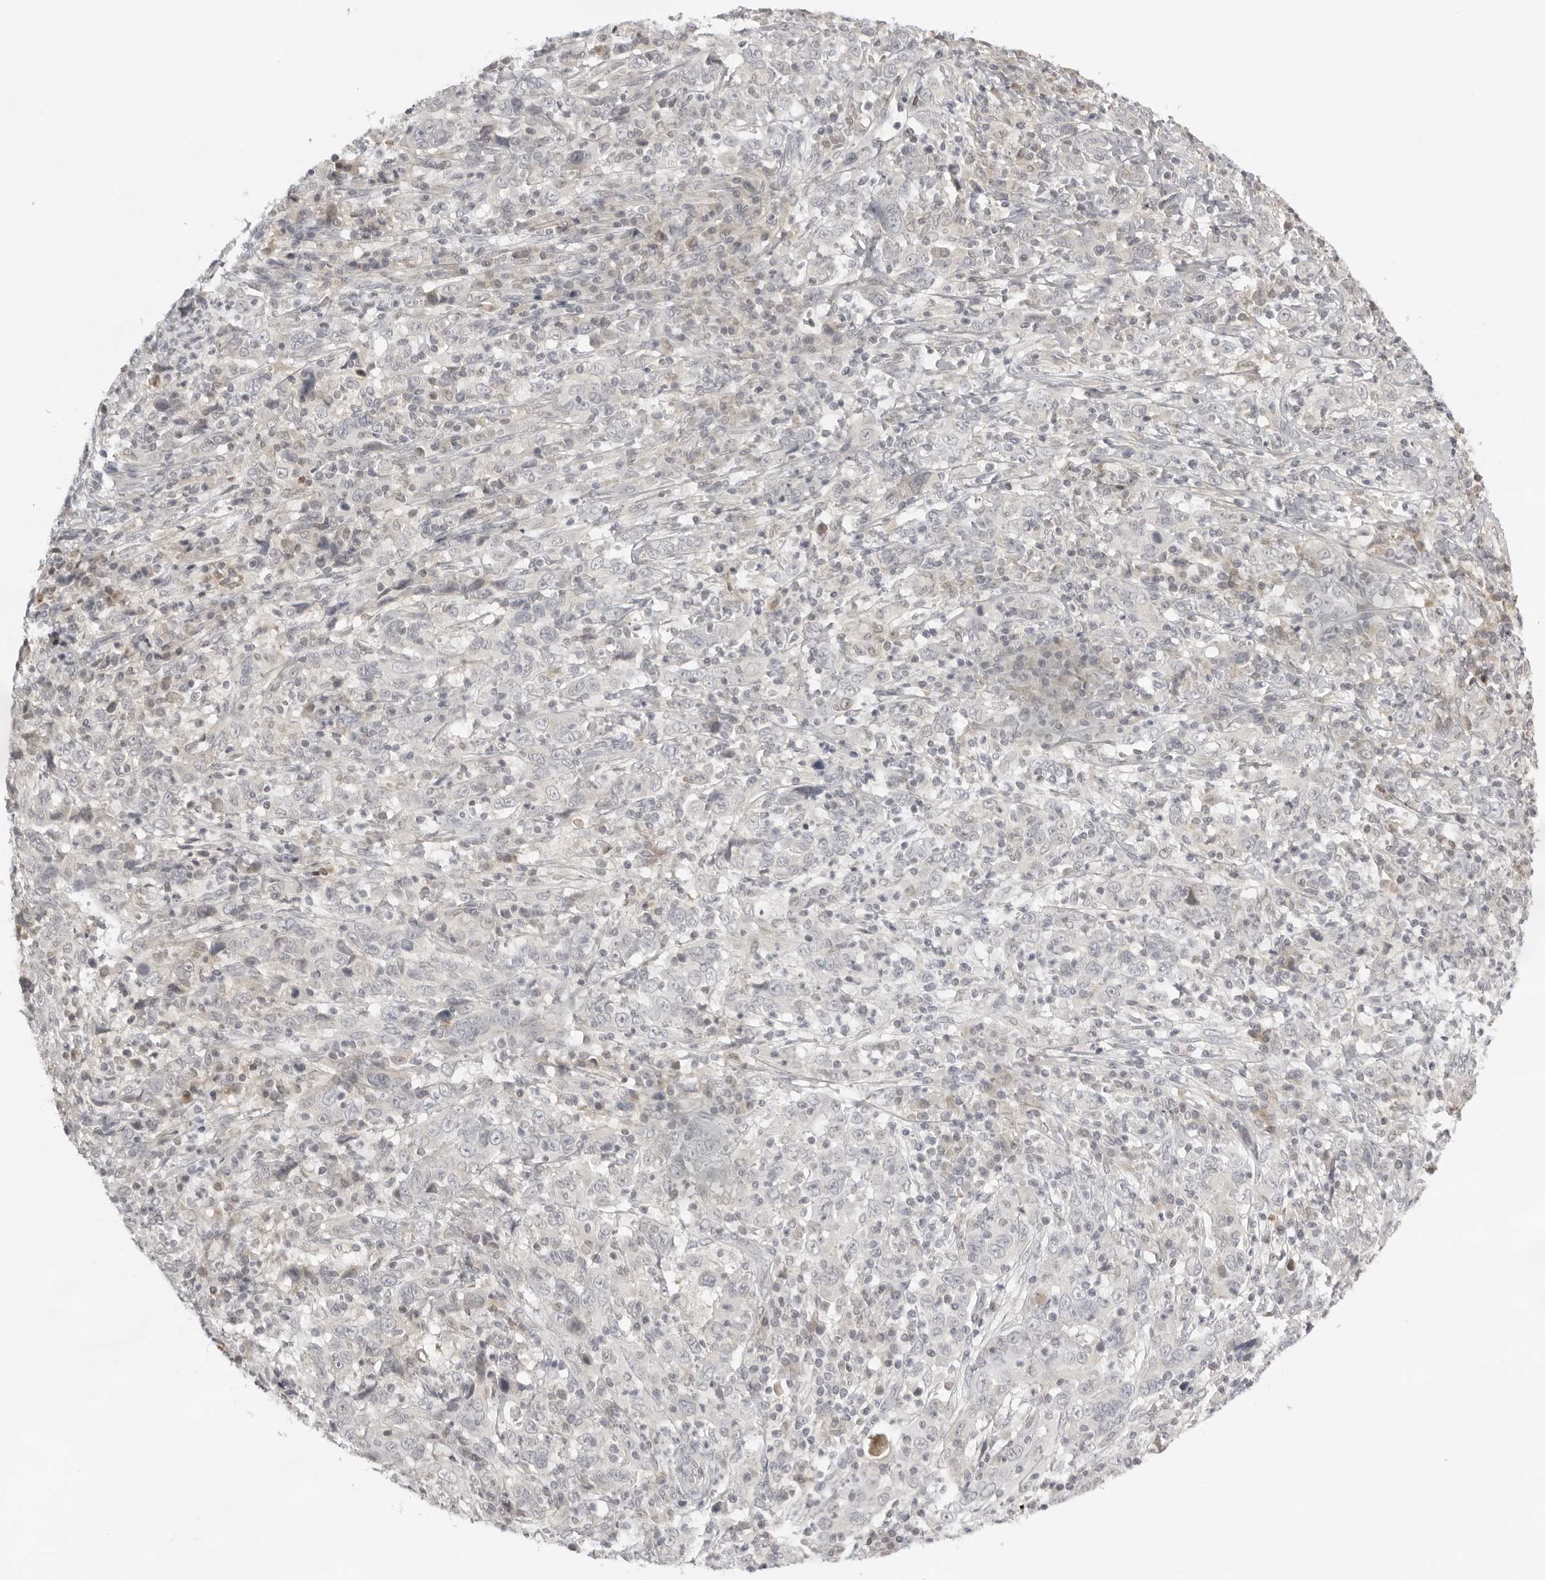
{"staining": {"intensity": "negative", "quantity": "none", "location": "none"}, "tissue": "cervical cancer", "cell_type": "Tumor cells", "image_type": "cancer", "snomed": [{"axis": "morphology", "description": "Squamous cell carcinoma, NOS"}, {"axis": "topography", "description": "Cervix"}], "caption": "An image of human squamous cell carcinoma (cervical) is negative for staining in tumor cells.", "gene": "ACP6", "patient": {"sex": "female", "age": 46}}